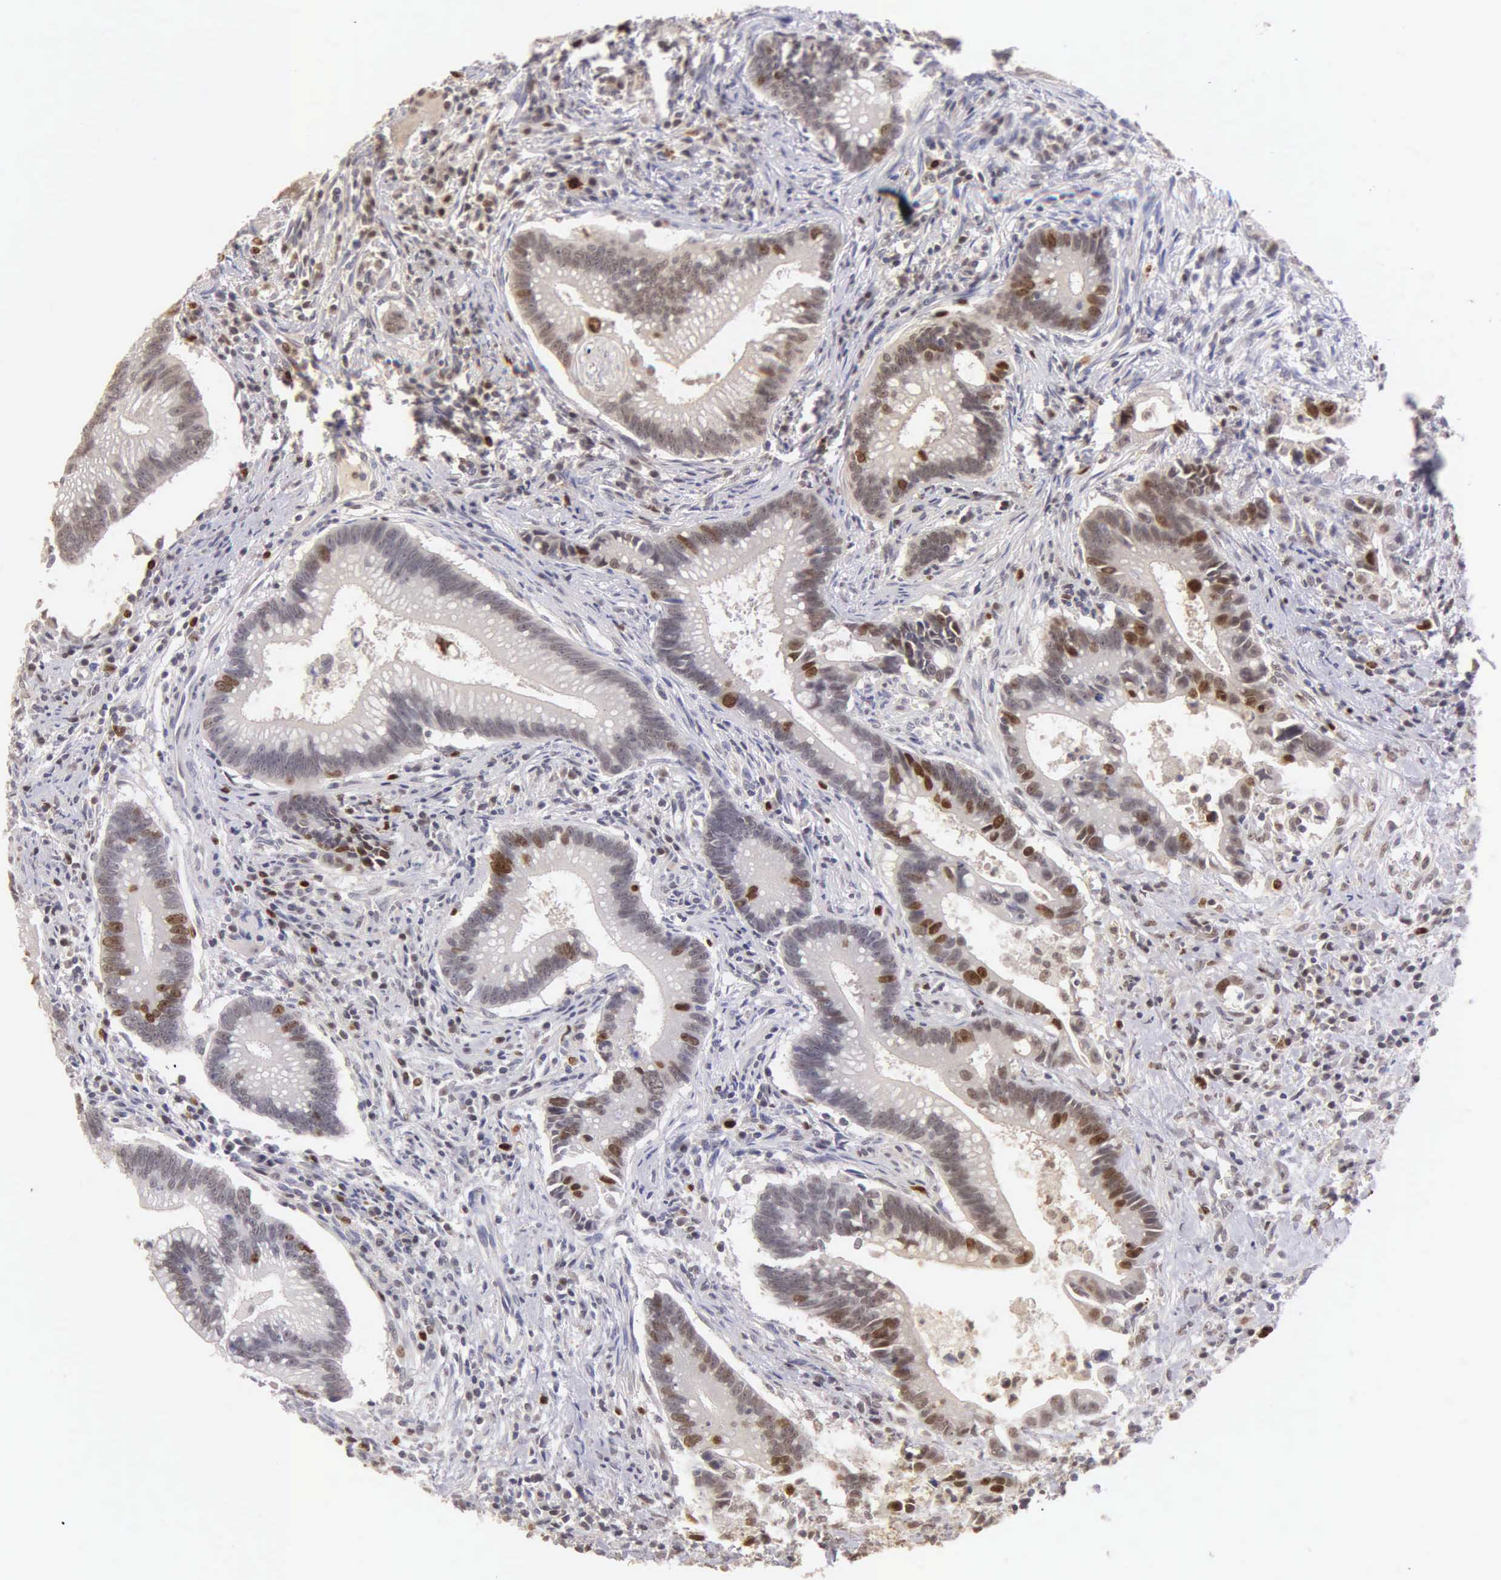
{"staining": {"intensity": "strong", "quantity": "25%-75%", "location": "nuclear"}, "tissue": "colorectal cancer", "cell_type": "Tumor cells", "image_type": "cancer", "snomed": [{"axis": "morphology", "description": "Adenocarcinoma, NOS"}, {"axis": "topography", "description": "Rectum"}], "caption": "A high-resolution photomicrograph shows immunohistochemistry staining of colorectal adenocarcinoma, which shows strong nuclear staining in approximately 25%-75% of tumor cells.", "gene": "MKI67", "patient": {"sex": "female", "age": 81}}